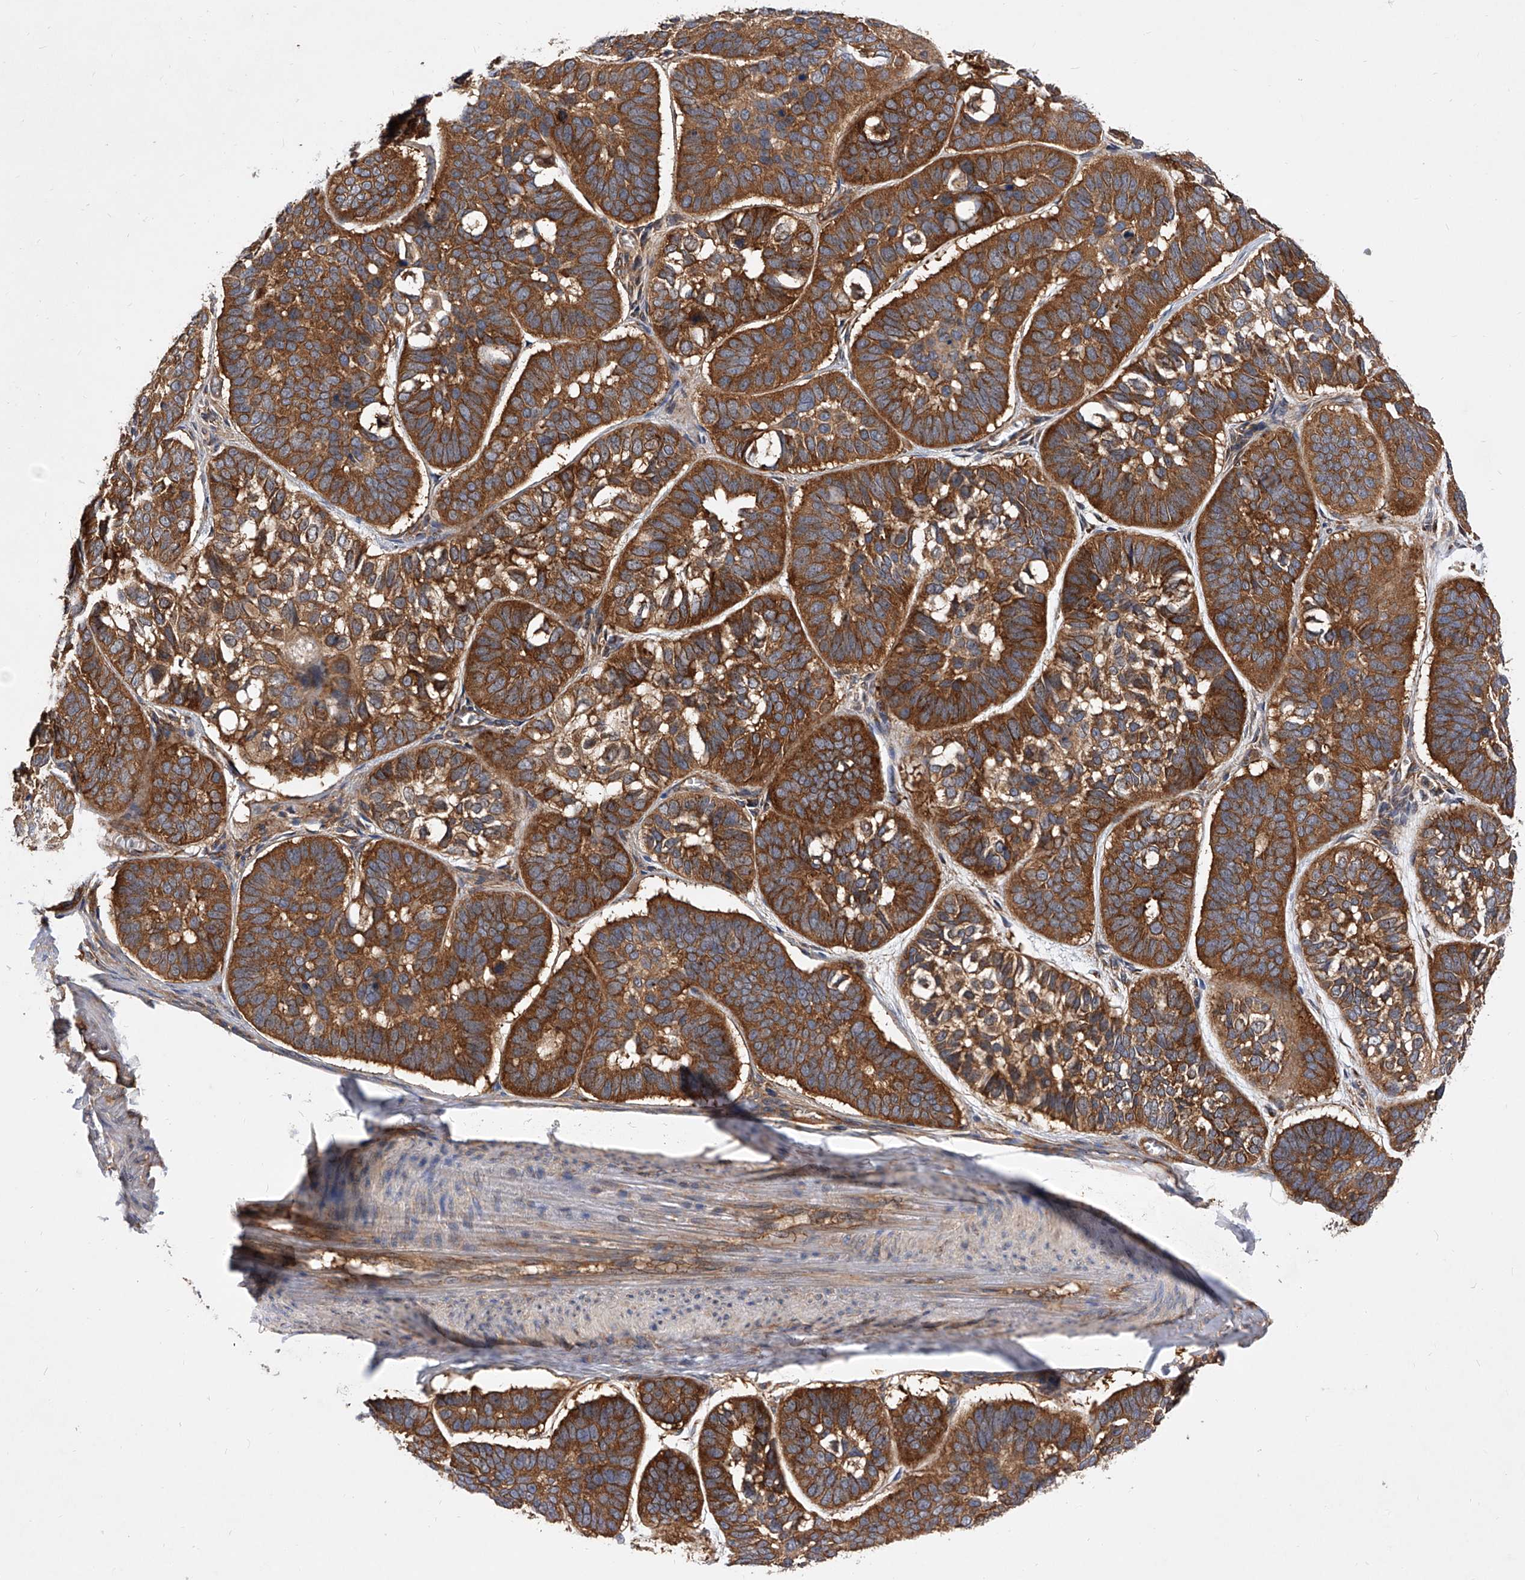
{"staining": {"intensity": "strong", "quantity": ">75%", "location": "cytoplasmic/membranous"}, "tissue": "skin cancer", "cell_type": "Tumor cells", "image_type": "cancer", "snomed": [{"axis": "morphology", "description": "Basal cell carcinoma"}, {"axis": "topography", "description": "Skin"}], "caption": "Strong cytoplasmic/membranous positivity is seen in about >75% of tumor cells in skin cancer.", "gene": "CFAP410", "patient": {"sex": "male", "age": 62}}